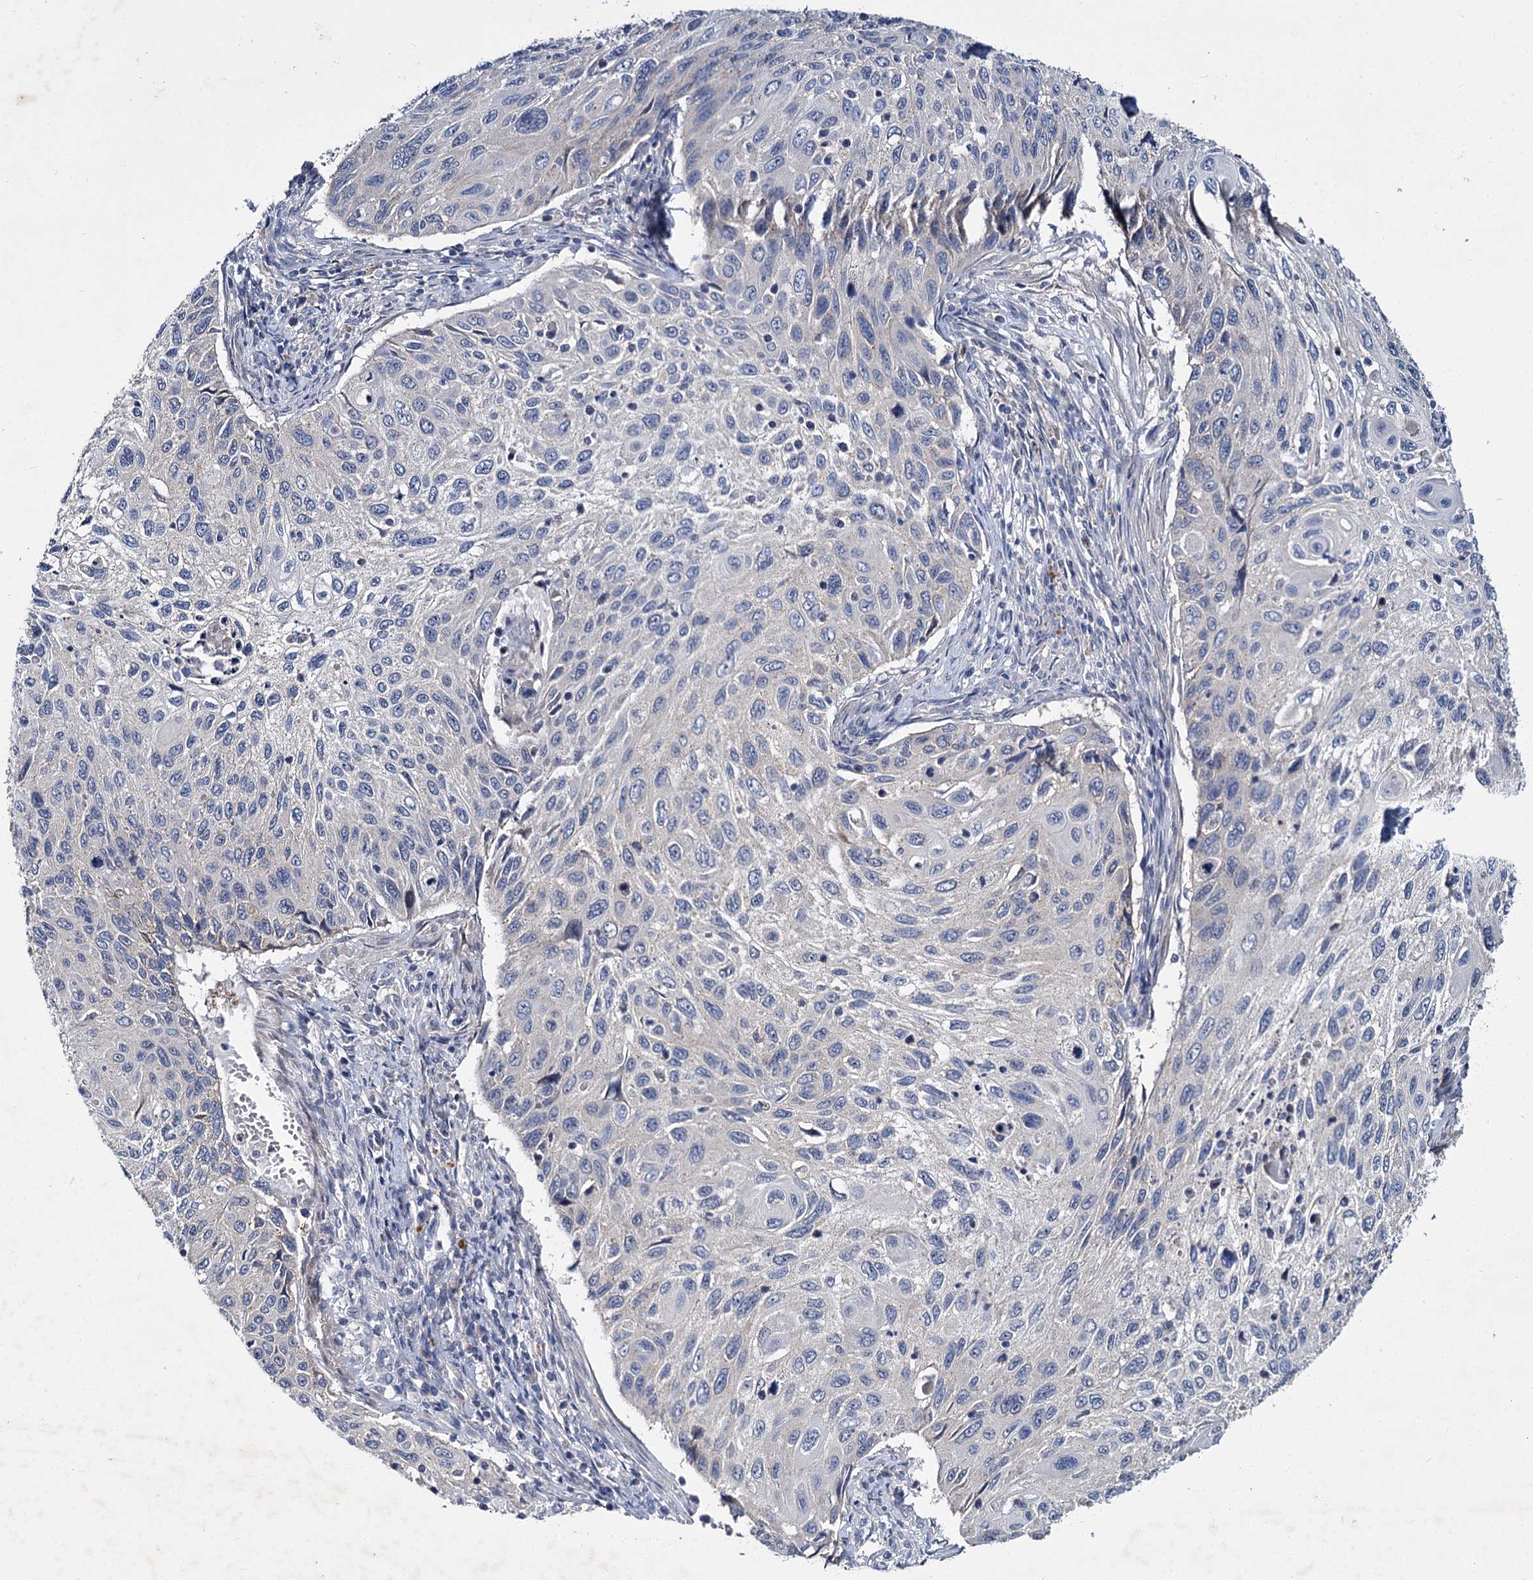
{"staining": {"intensity": "negative", "quantity": "none", "location": "none"}, "tissue": "cervical cancer", "cell_type": "Tumor cells", "image_type": "cancer", "snomed": [{"axis": "morphology", "description": "Squamous cell carcinoma, NOS"}, {"axis": "topography", "description": "Cervix"}], "caption": "The photomicrograph exhibits no staining of tumor cells in cervical cancer.", "gene": "ATP9A", "patient": {"sex": "female", "age": 70}}